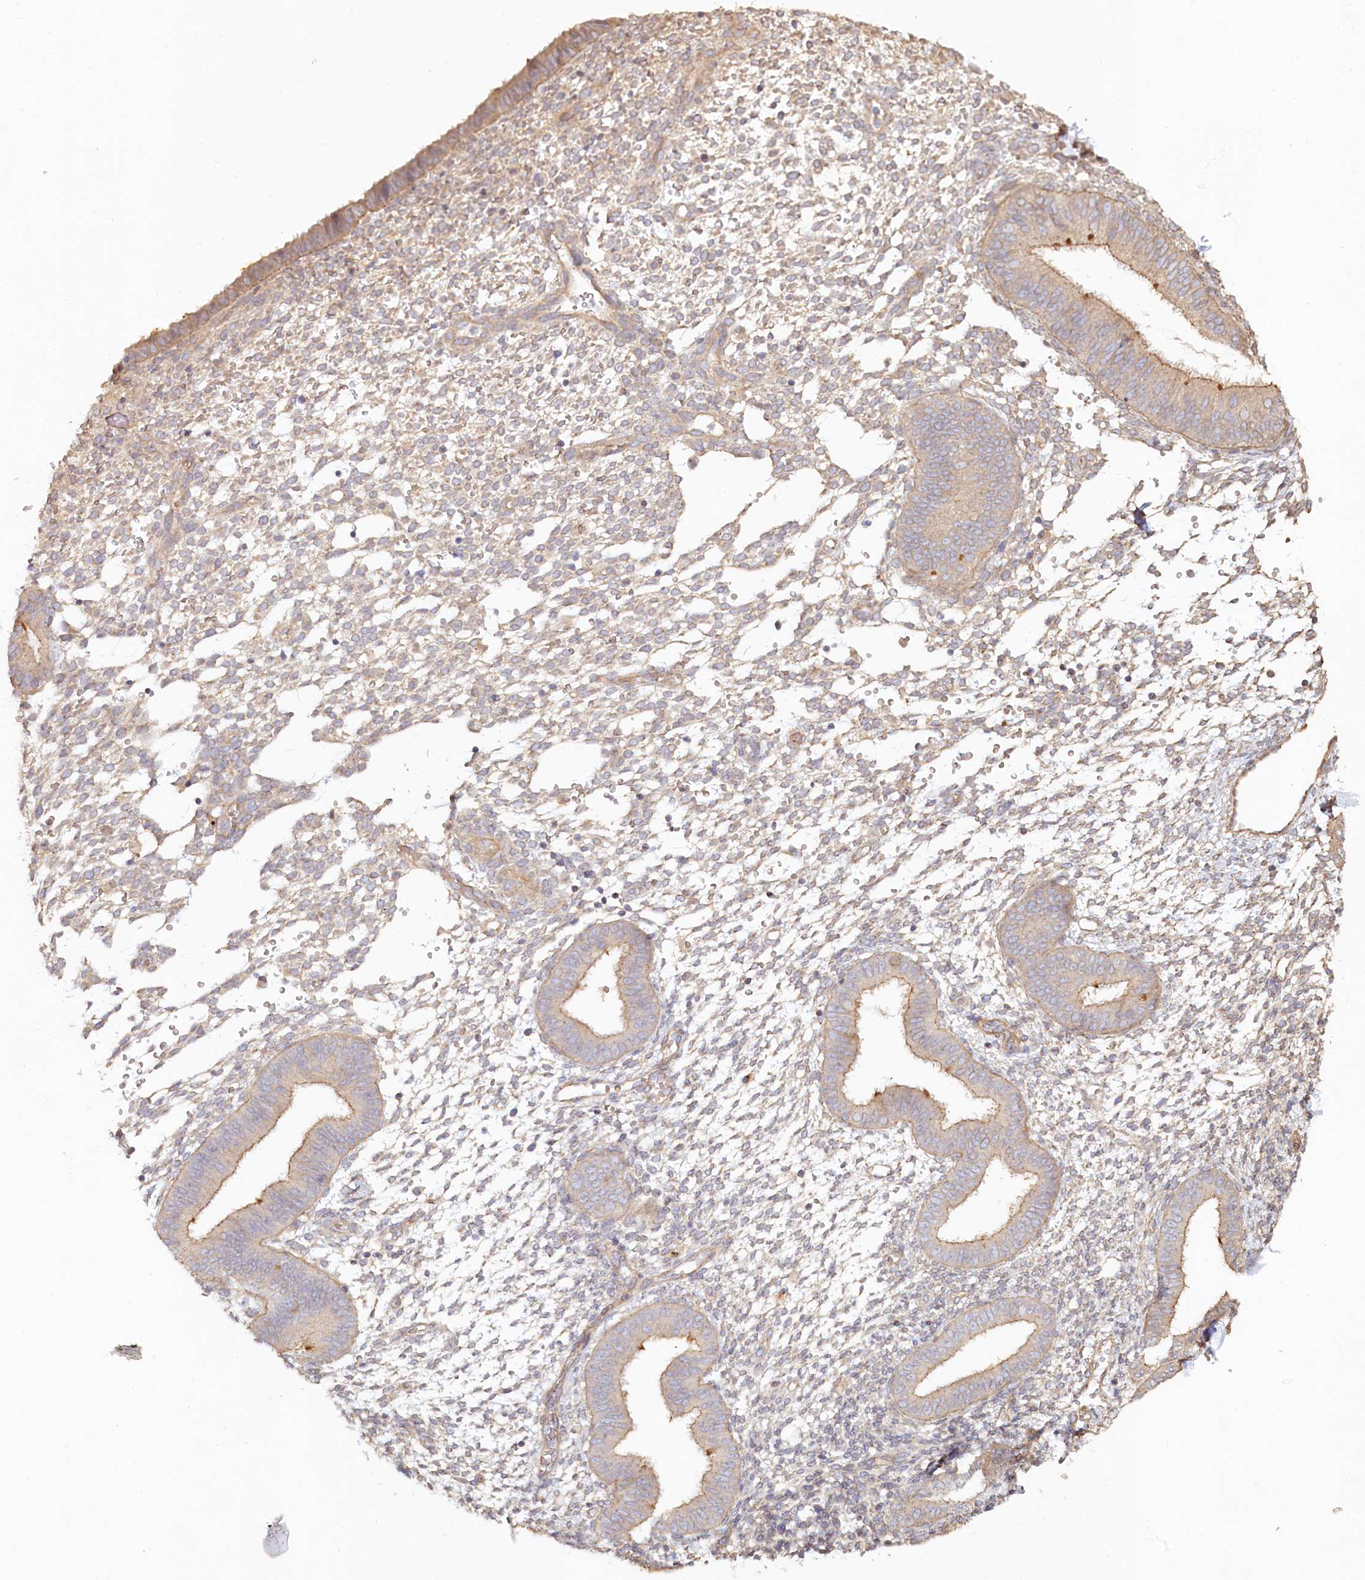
{"staining": {"intensity": "moderate", "quantity": "<25%", "location": "cytoplasmic/membranous"}, "tissue": "endometrium", "cell_type": "Cells in endometrial stroma", "image_type": "normal", "snomed": [{"axis": "morphology", "description": "Normal tissue, NOS"}, {"axis": "topography", "description": "Uterus"}, {"axis": "topography", "description": "Endometrium"}], "caption": "DAB immunohistochemical staining of benign endometrium exhibits moderate cytoplasmic/membranous protein expression in about <25% of cells in endometrial stroma.", "gene": "TCHP", "patient": {"sex": "female", "age": 48}}